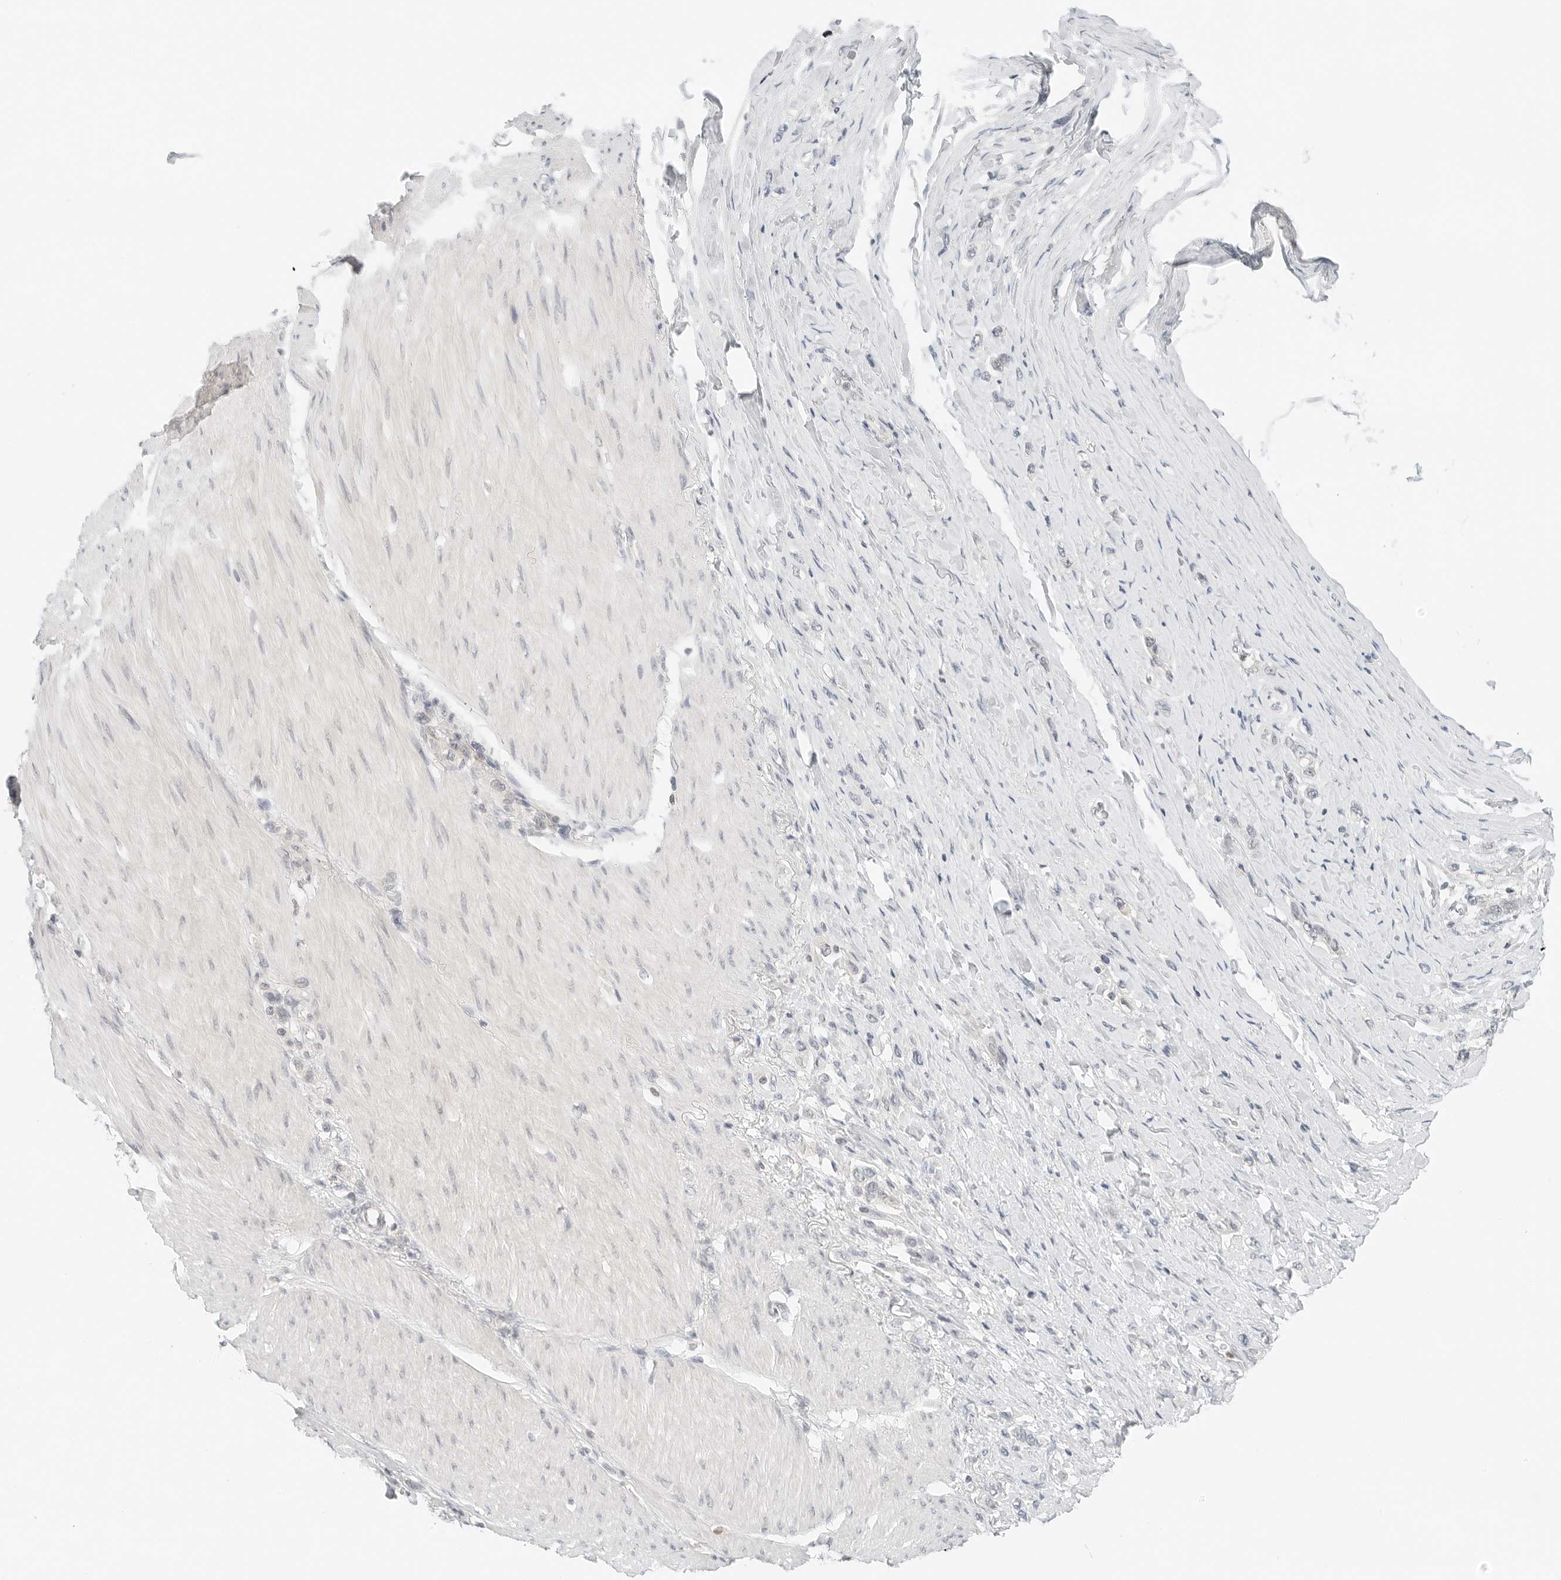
{"staining": {"intensity": "negative", "quantity": "none", "location": "none"}, "tissue": "stomach cancer", "cell_type": "Tumor cells", "image_type": "cancer", "snomed": [{"axis": "morphology", "description": "Adenocarcinoma, NOS"}, {"axis": "topography", "description": "Stomach"}], "caption": "The histopathology image reveals no significant expression in tumor cells of adenocarcinoma (stomach). (Stains: DAB IHC with hematoxylin counter stain, Microscopy: brightfield microscopy at high magnification).", "gene": "IQCC", "patient": {"sex": "female", "age": 65}}